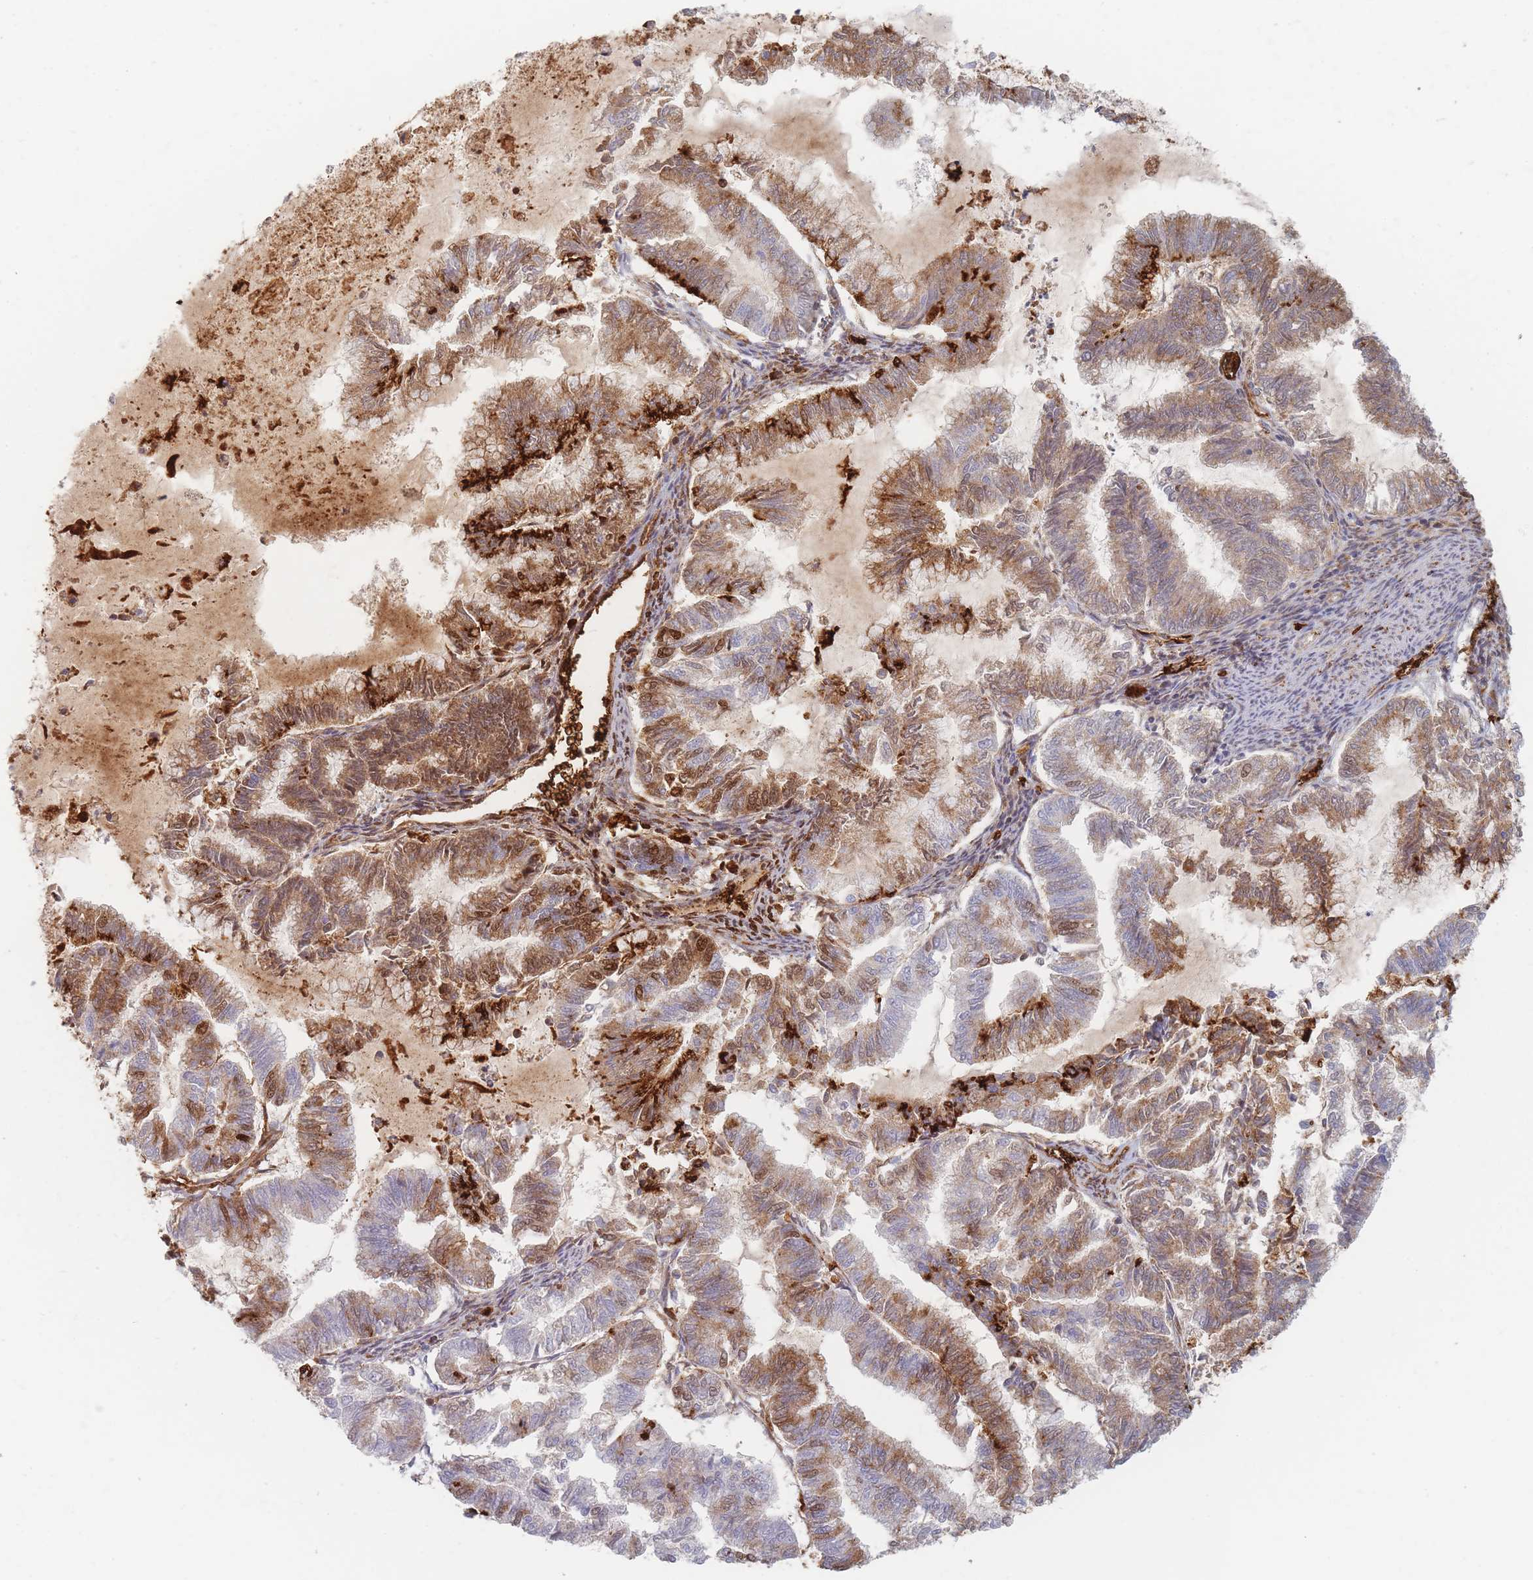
{"staining": {"intensity": "strong", "quantity": "25%-75%", "location": "cytoplasmic/membranous"}, "tissue": "endometrial cancer", "cell_type": "Tumor cells", "image_type": "cancer", "snomed": [{"axis": "morphology", "description": "Adenocarcinoma, NOS"}, {"axis": "topography", "description": "Endometrium"}], "caption": "Adenocarcinoma (endometrial) stained with DAB immunohistochemistry shows high levels of strong cytoplasmic/membranous positivity in about 25%-75% of tumor cells. The staining was performed using DAB (3,3'-diaminobenzidine) to visualize the protein expression in brown, while the nuclei were stained in blue with hematoxylin (Magnification: 20x).", "gene": "SLC2A6", "patient": {"sex": "female", "age": 79}}